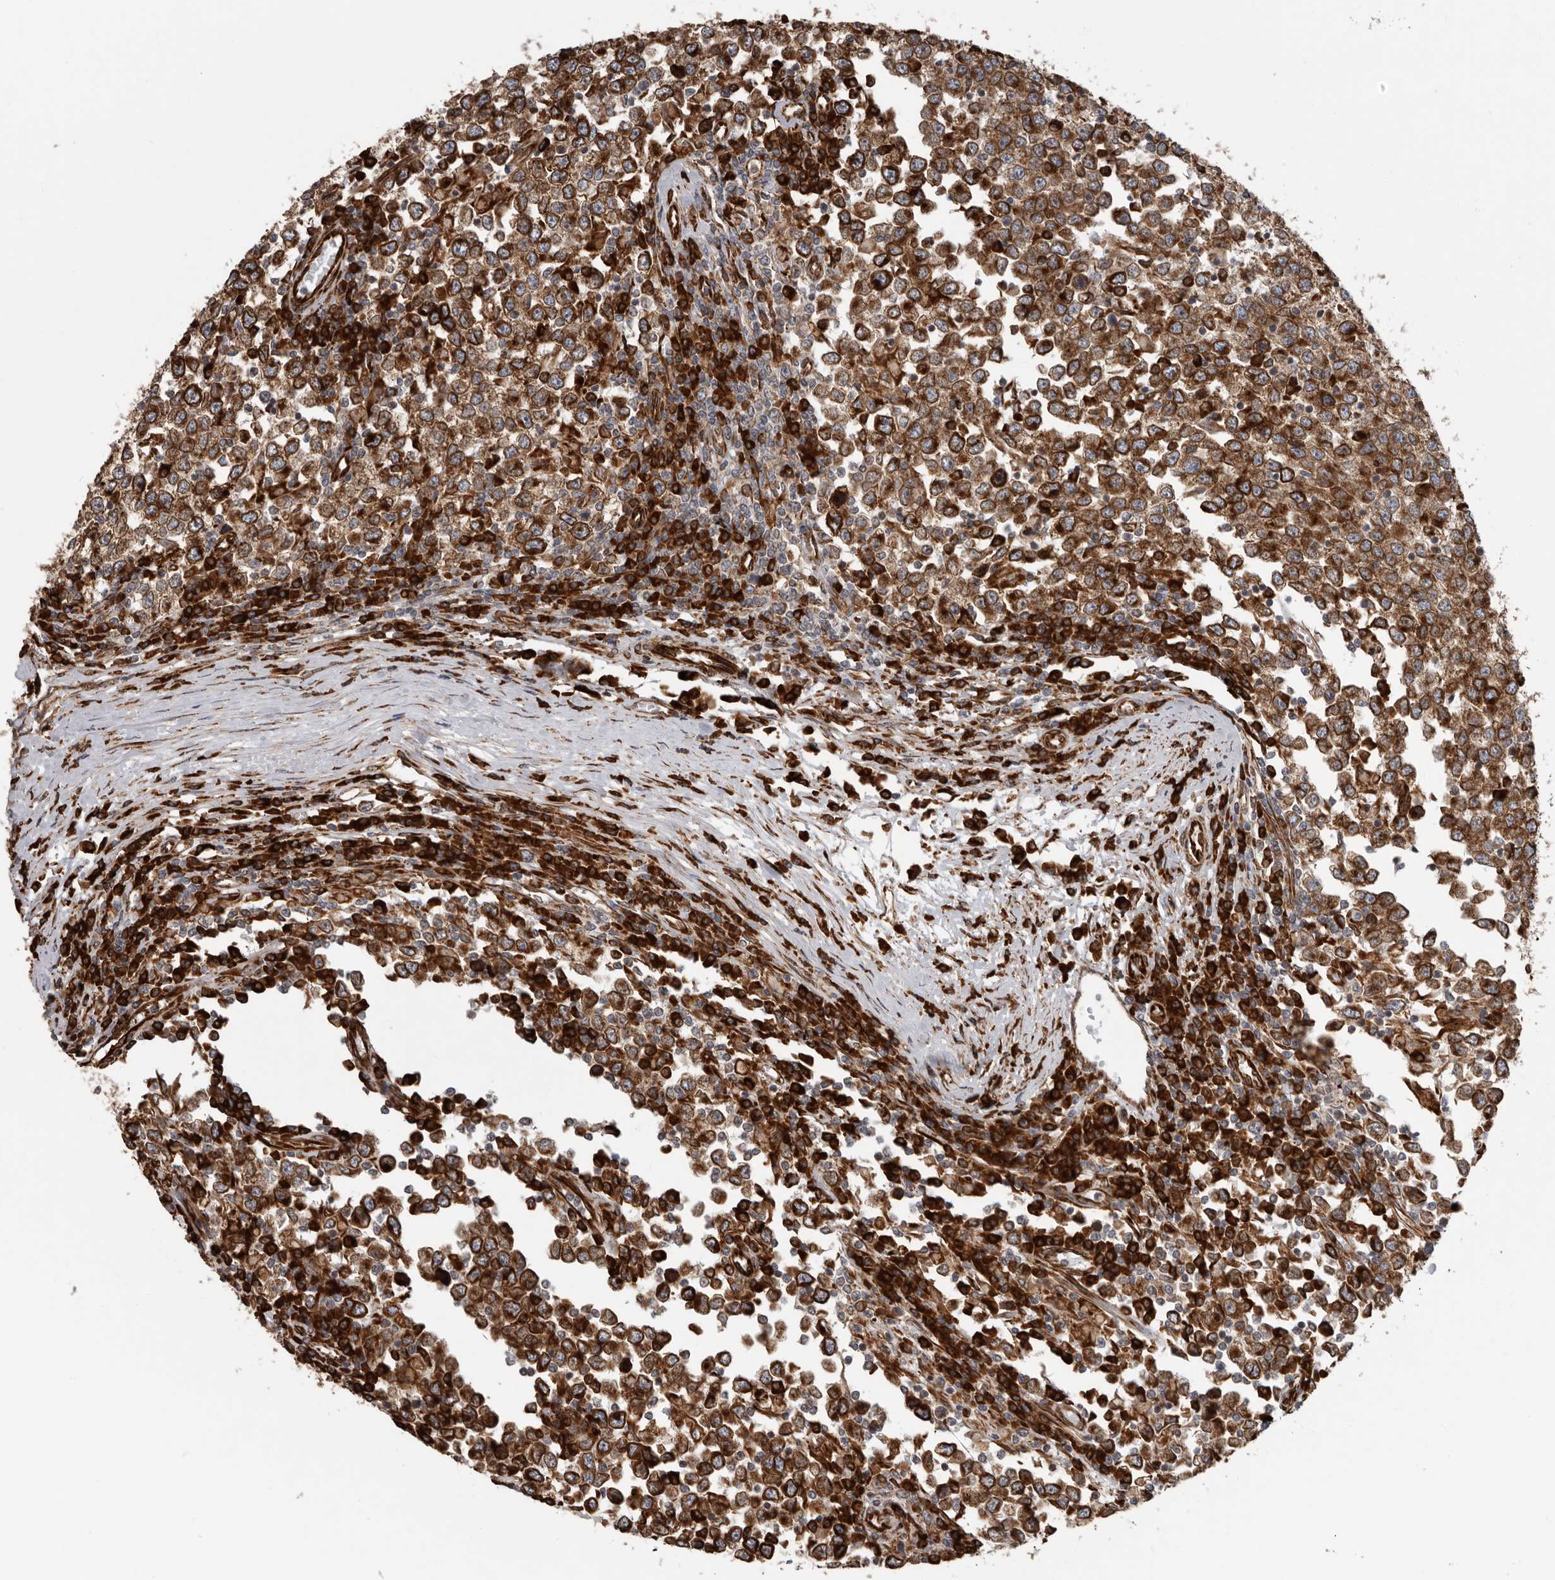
{"staining": {"intensity": "strong", "quantity": ">75%", "location": "cytoplasmic/membranous"}, "tissue": "testis cancer", "cell_type": "Tumor cells", "image_type": "cancer", "snomed": [{"axis": "morphology", "description": "Seminoma, NOS"}, {"axis": "topography", "description": "Testis"}], "caption": "A histopathology image of testis seminoma stained for a protein demonstrates strong cytoplasmic/membranous brown staining in tumor cells.", "gene": "CEP350", "patient": {"sex": "male", "age": 65}}